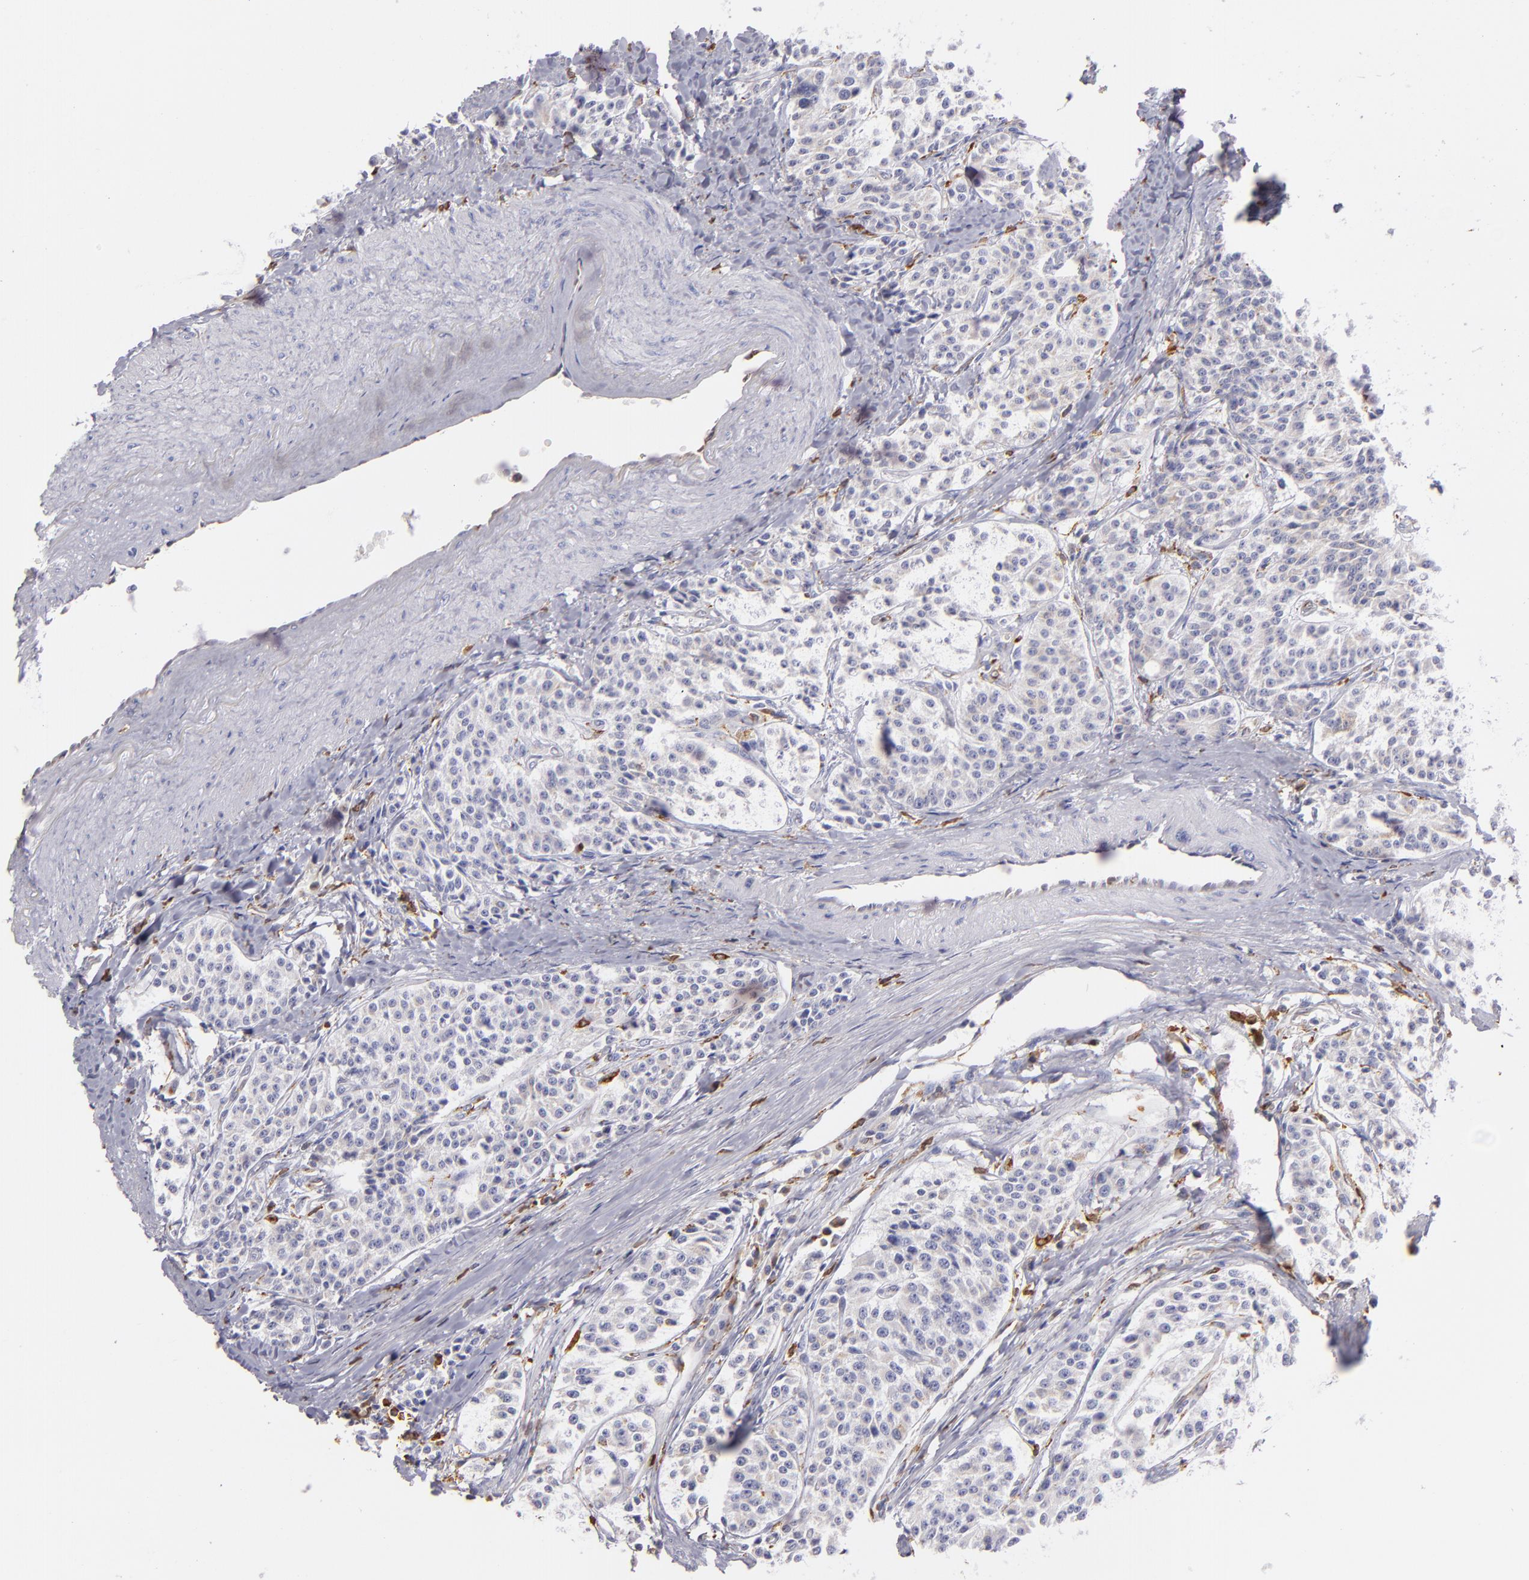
{"staining": {"intensity": "negative", "quantity": "none", "location": "none"}, "tissue": "carcinoid", "cell_type": "Tumor cells", "image_type": "cancer", "snomed": [{"axis": "morphology", "description": "Carcinoid, malignant, NOS"}, {"axis": "topography", "description": "Stomach"}], "caption": "A micrograph of human malignant carcinoid is negative for staining in tumor cells.", "gene": "CD74", "patient": {"sex": "female", "age": 76}}